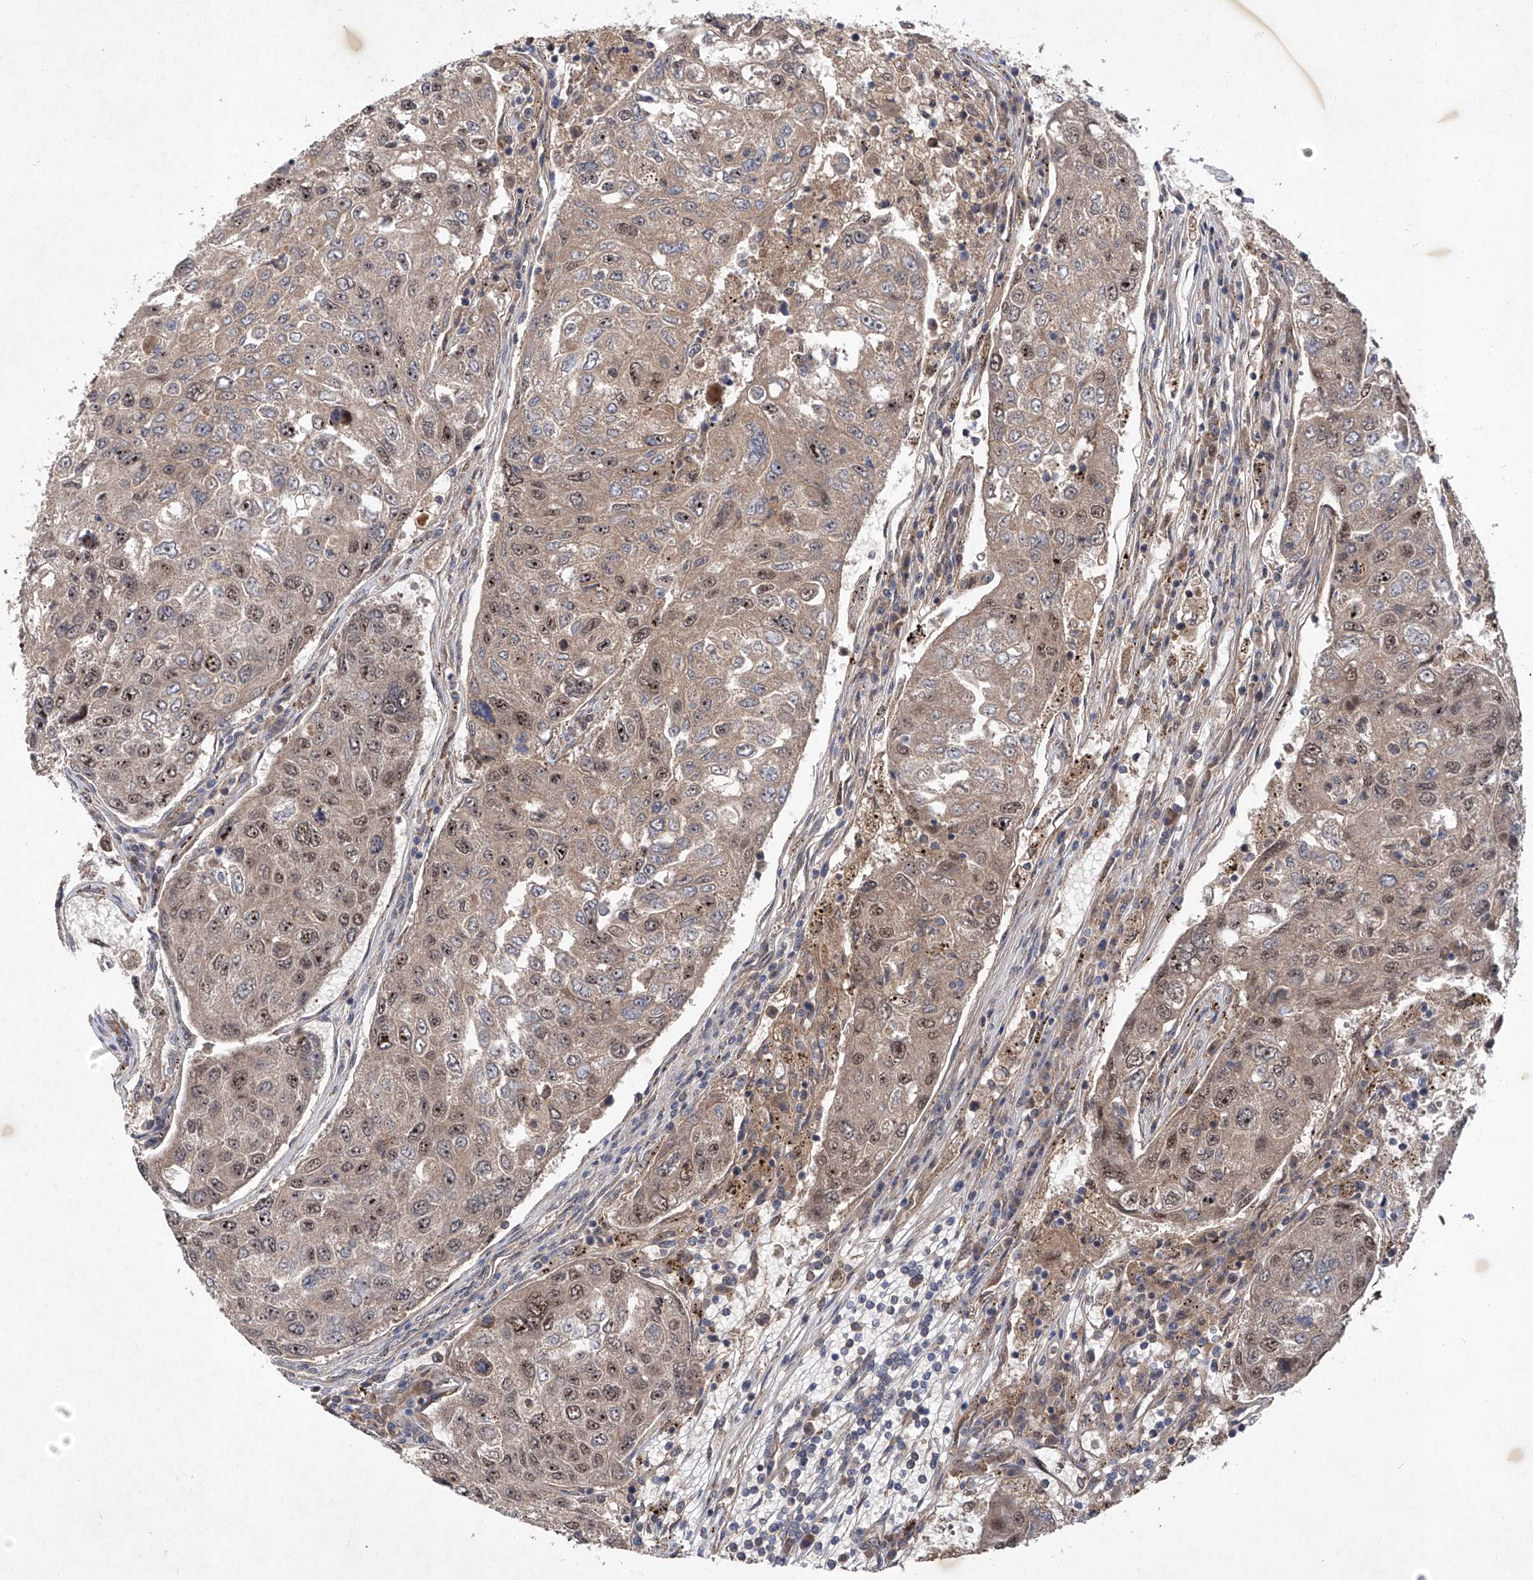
{"staining": {"intensity": "moderate", "quantity": "25%-75%", "location": "nuclear"}, "tissue": "urothelial cancer", "cell_type": "Tumor cells", "image_type": "cancer", "snomed": [{"axis": "morphology", "description": "Urothelial carcinoma, High grade"}, {"axis": "topography", "description": "Lymph node"}, {"axis": "topography", "description": "Urinary bladder"}], "caption": "Urothelial cancer stained with a protein marker reveals moderate staining in tumor cells.", "gene": "FAM135A", "patient": {"sex": "male", "age": 51}}